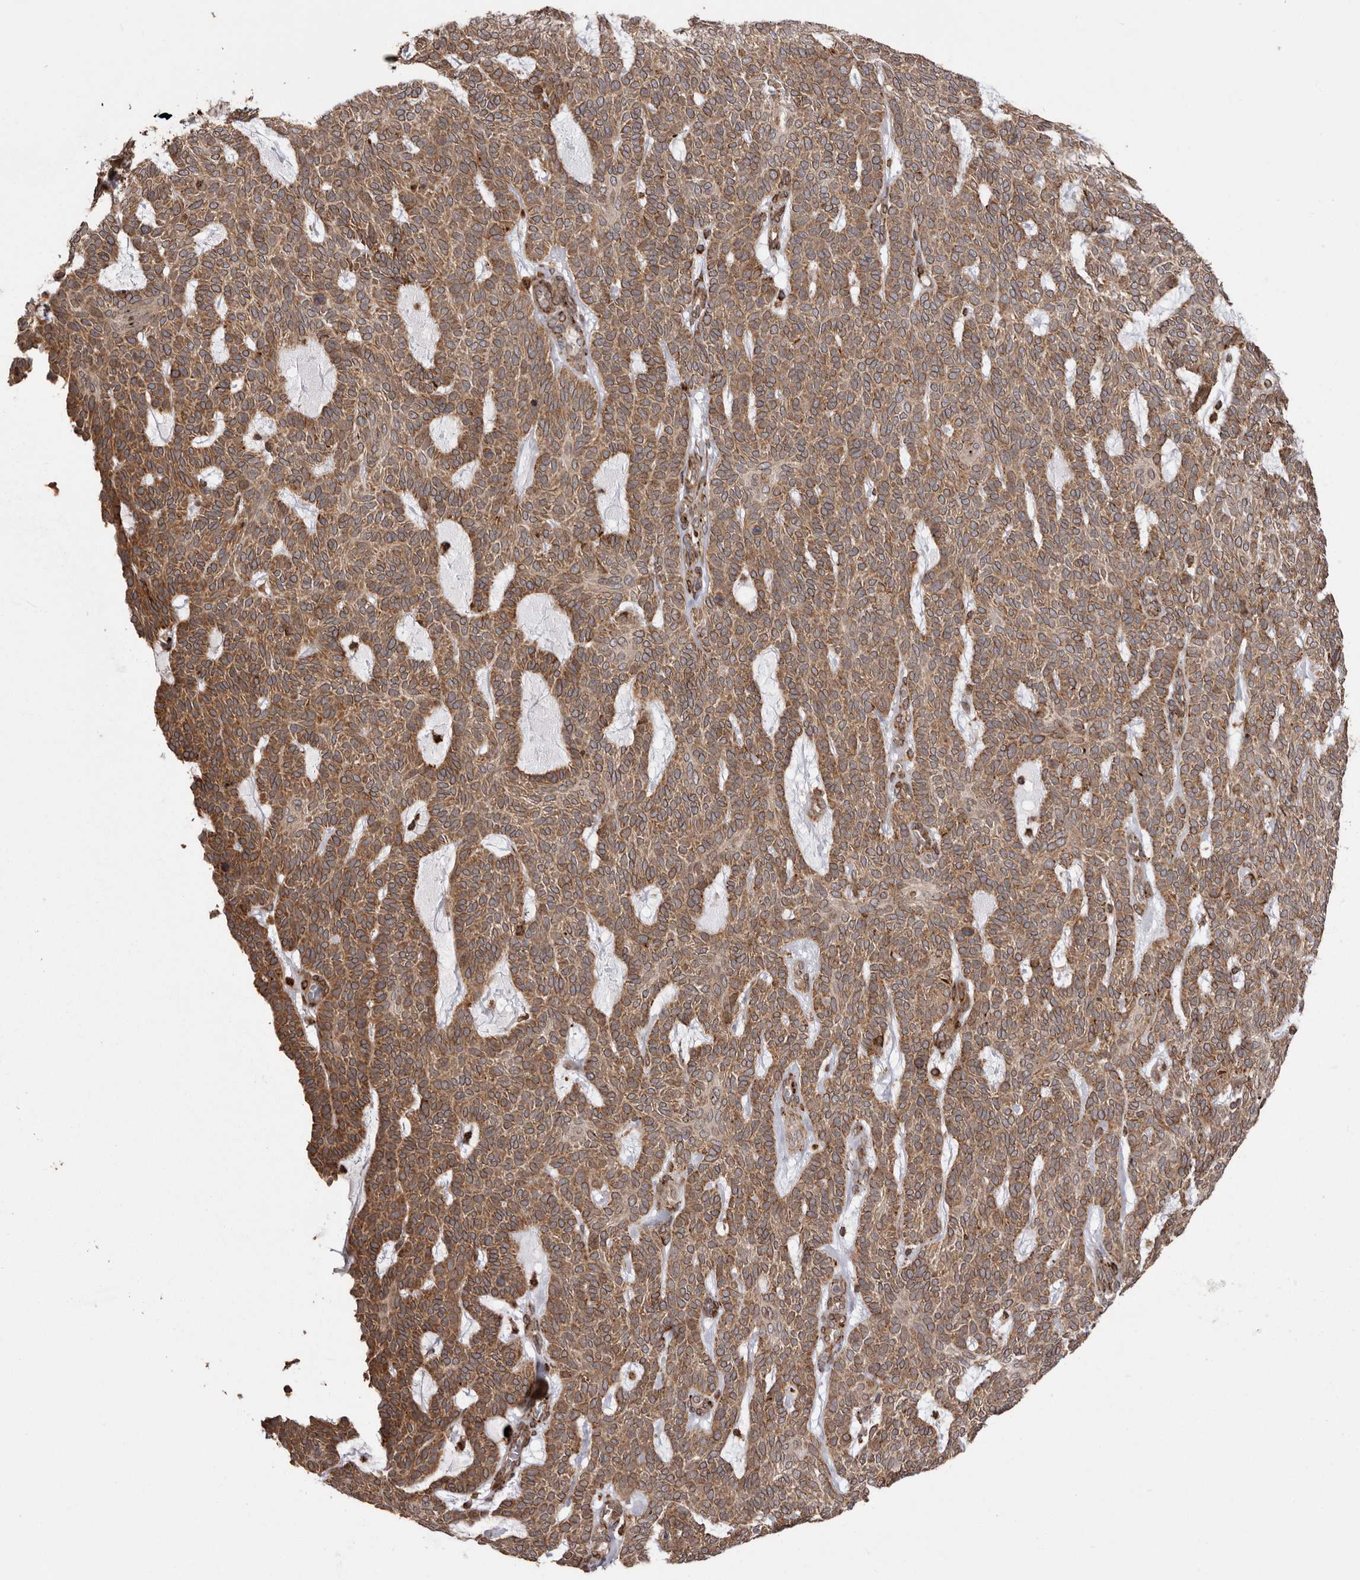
{"staining": {"intensity": "moderate", "quantity": ">75%", "location": "cytoplasmic/membranous"}, "tissue": "skin cancer", "cell_type": "Tumor cells", "image_type": "cancer", "snomed": [{"axis": "morphology", "description": "Squamous cell carcinoma, NOS"}, {"axis": "topography", "description": "Skin"}], "caption": "Human skin squamous cell carcinoma stained for a protein (brown) demonstrates moderate cytoplasmic/membranous positive staining in about >75% of tumor cells.", "gene": "NUP43", "patient": {"sex": "female", "age": 90}}